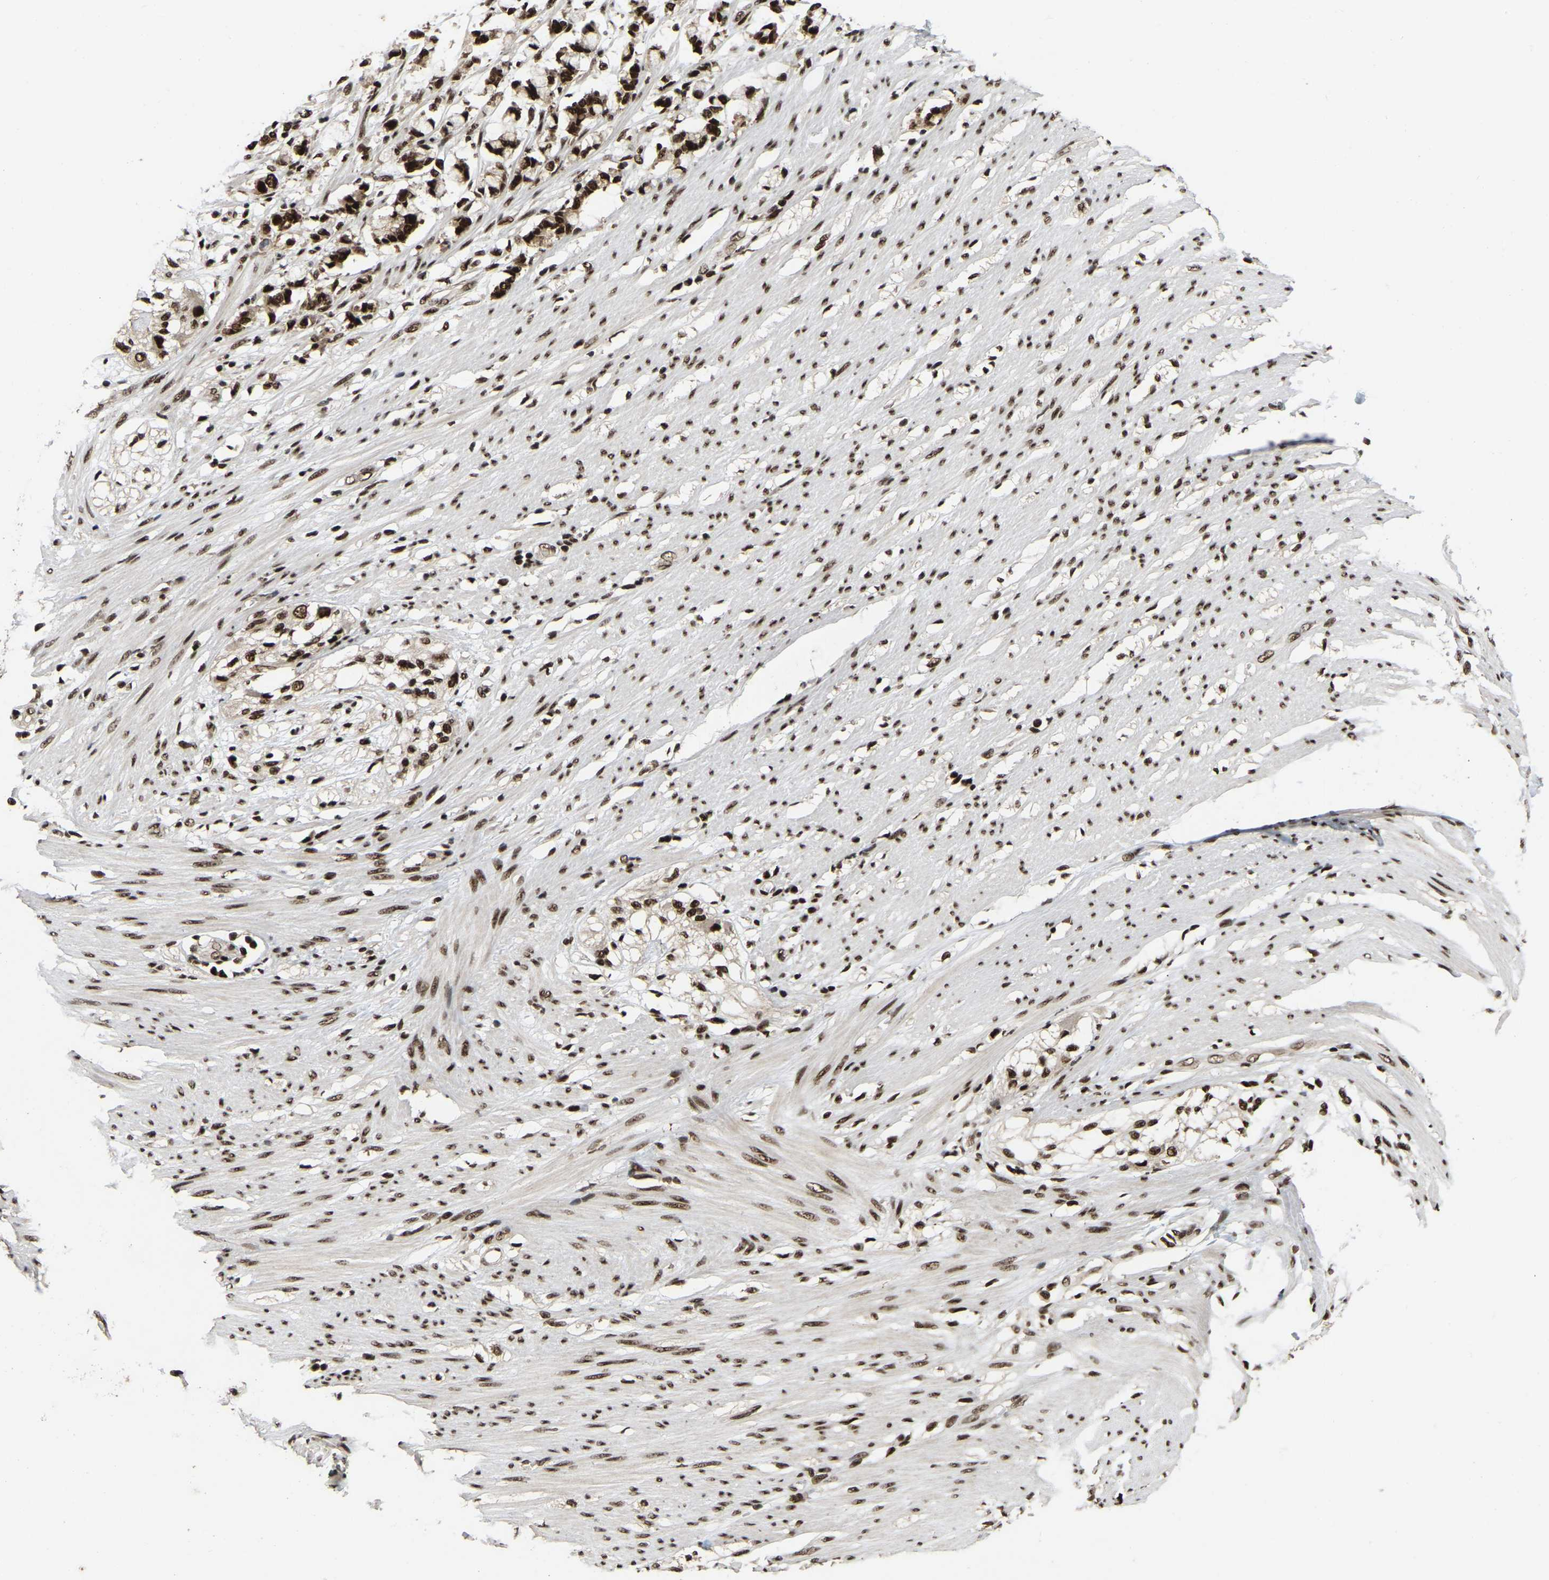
{"staining": {"intensity": "strong", "quantity": ">75%", "location": "nuclear"}, "tissue": "smooth muscle", "cell_type": "Smooth muscle cells", "image_type": "normal", "snomed": [{"axis": "morphology", "description": "Normal tissue, NOS"}, {"axis": "morphology", "description": "Adenocarcinoma, NOS"}, {"axis": "topography", "description": "Smooth muscle"}, {"axis": "topography", "description": "Colon"}], "caption": "Strong nuclear protein expression is appreciated in approximately >75% of smooth muscle cells in smooth muscle.", "gene": "TBL1XR1", "patient": {"sex": "male", "age": 14}}